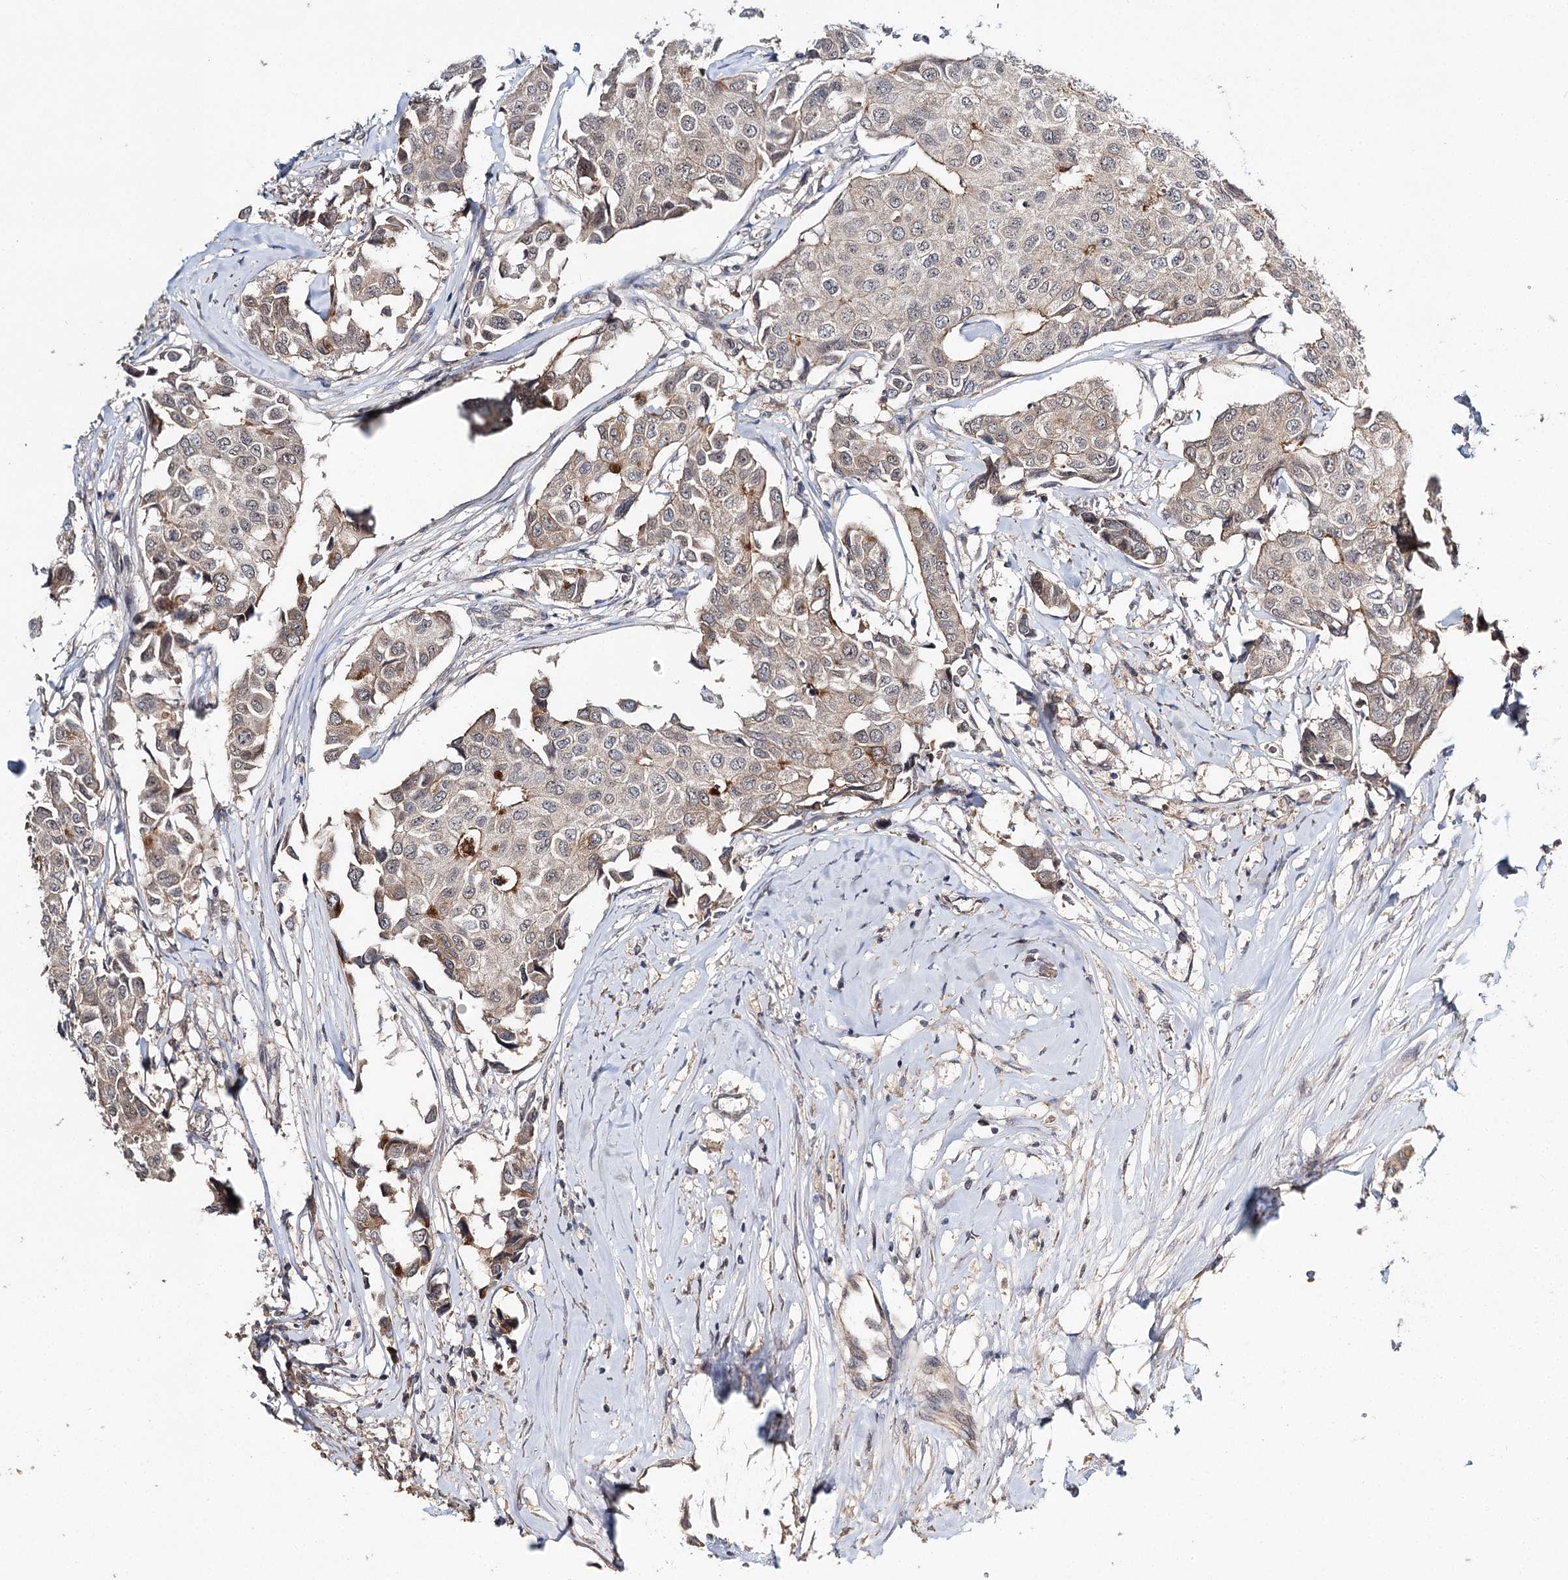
{"staining": {"intensity": "negative", "quantity": "none", "location": "none"}, "tissue": "breast cancer", "cell_type": "Tumor cells", "image_type": "cancer", "snomed": [{"axis": "morphology", "description": "Duct carcinoma"}, {"axis": "topography", "description": "Breast"}], "caption": "The histopathology image reveals no significant positivity in tumor cells of intraductal carcinoma (breast). (Stains: DAB IHC with hematoxylin counter stain, Microscopy: brightfield microscopy at high magnification).", "gene": "NOPCHAP1", "patient": {"sex": "female", "age": 80}}